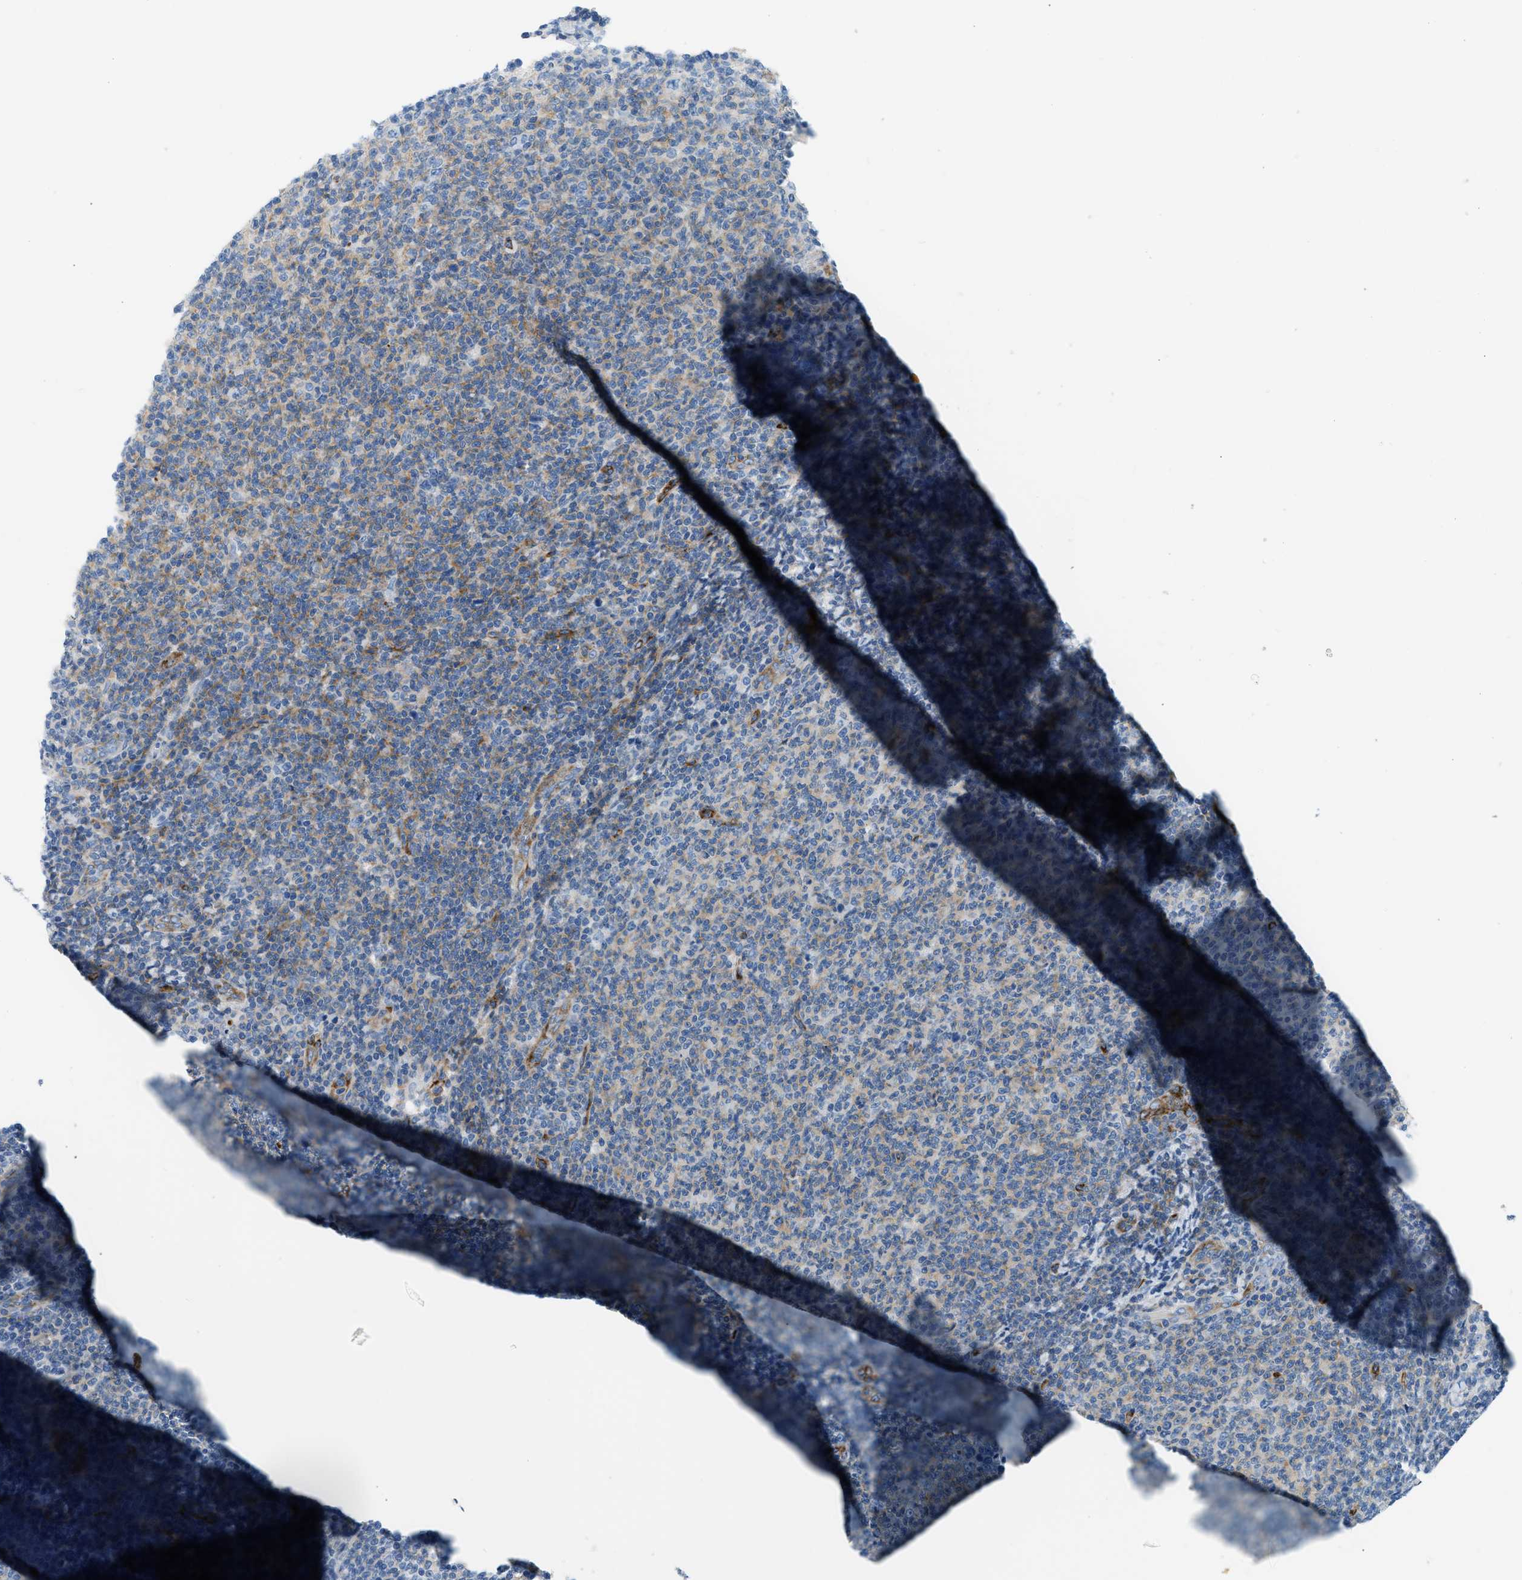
{"staining": {"intensity": "weak", "quantity": "25%-75%", "location": "cytoplasmic/membranous"}, "tissue": "lymphoma", "cell_type": "Tumor cells", "image_type": "cancer", "snomed": [{"axis": "morphology", "description": "Malignant lymphoma, non-Hodgkin's type, Low grade"}, {"axis": "topography", "description": "Lymph node"}], "caption": "Weak cytoplasmic/membranous expression is seen in about 25%-75% of tumor cells in low-grade malignant lymphoma, non-Hodgkin's type.", "gene": "COL15A1", "patient": {"sex": "male", "age": 66}}